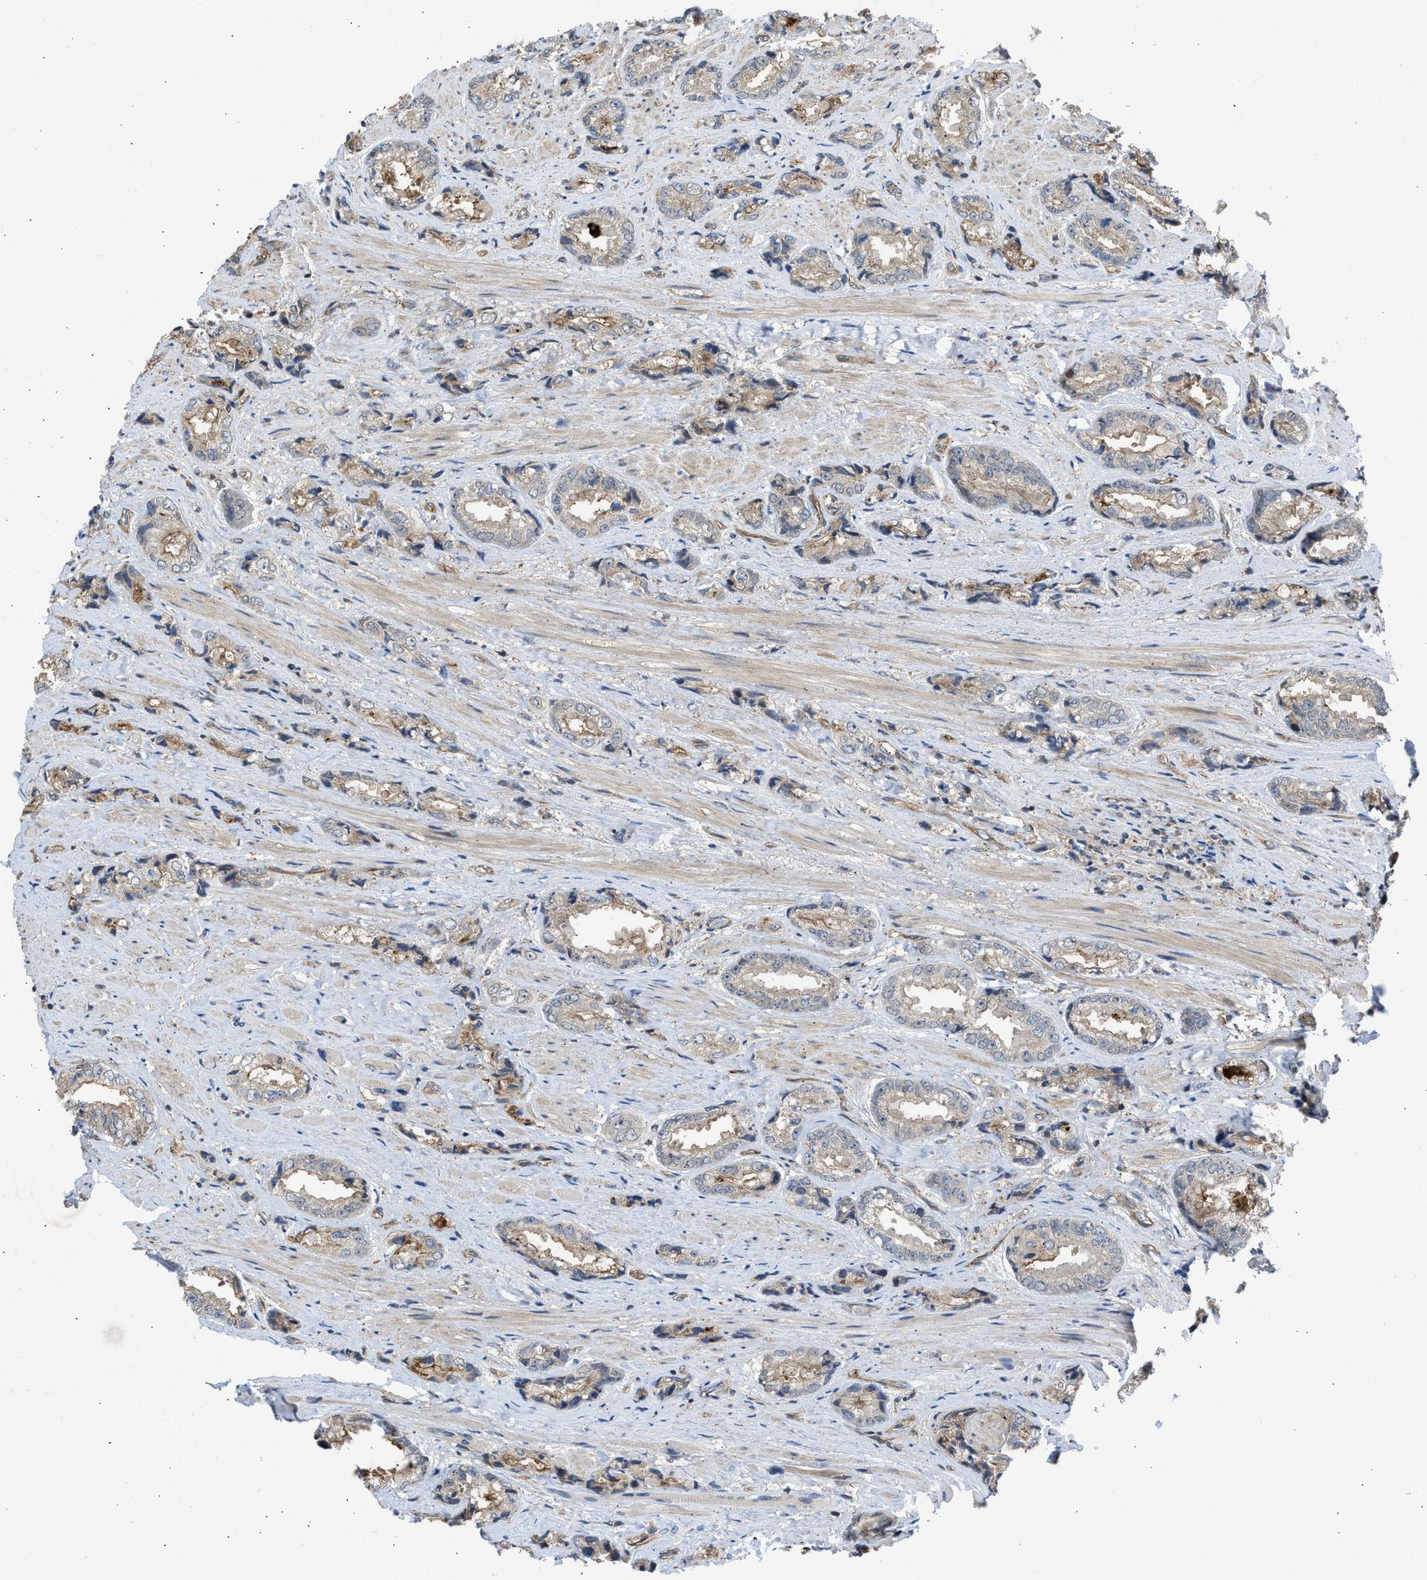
{"staining": {"intensity": "moderate", "quantity": "<25%", "location": "cytoplasmic/membranous"}, "tissue": "prostate cancer", "cell_type": "Tumor cells", "image_type": "cancer", "snomed": [{"axis": "morphology", "description": "Adenocarcinoma, High grade"}, {"axis": "topography", "description": "Prostate"}], "caption": "Immunohistochemical staining of human prostate cancer exhibits low levels of moderate cytoplasmic/membranous protein positivity in about <25% of tumor cells.", "gene": "GPATCH2L", "patient": {"sex": "male", "age": 61}}